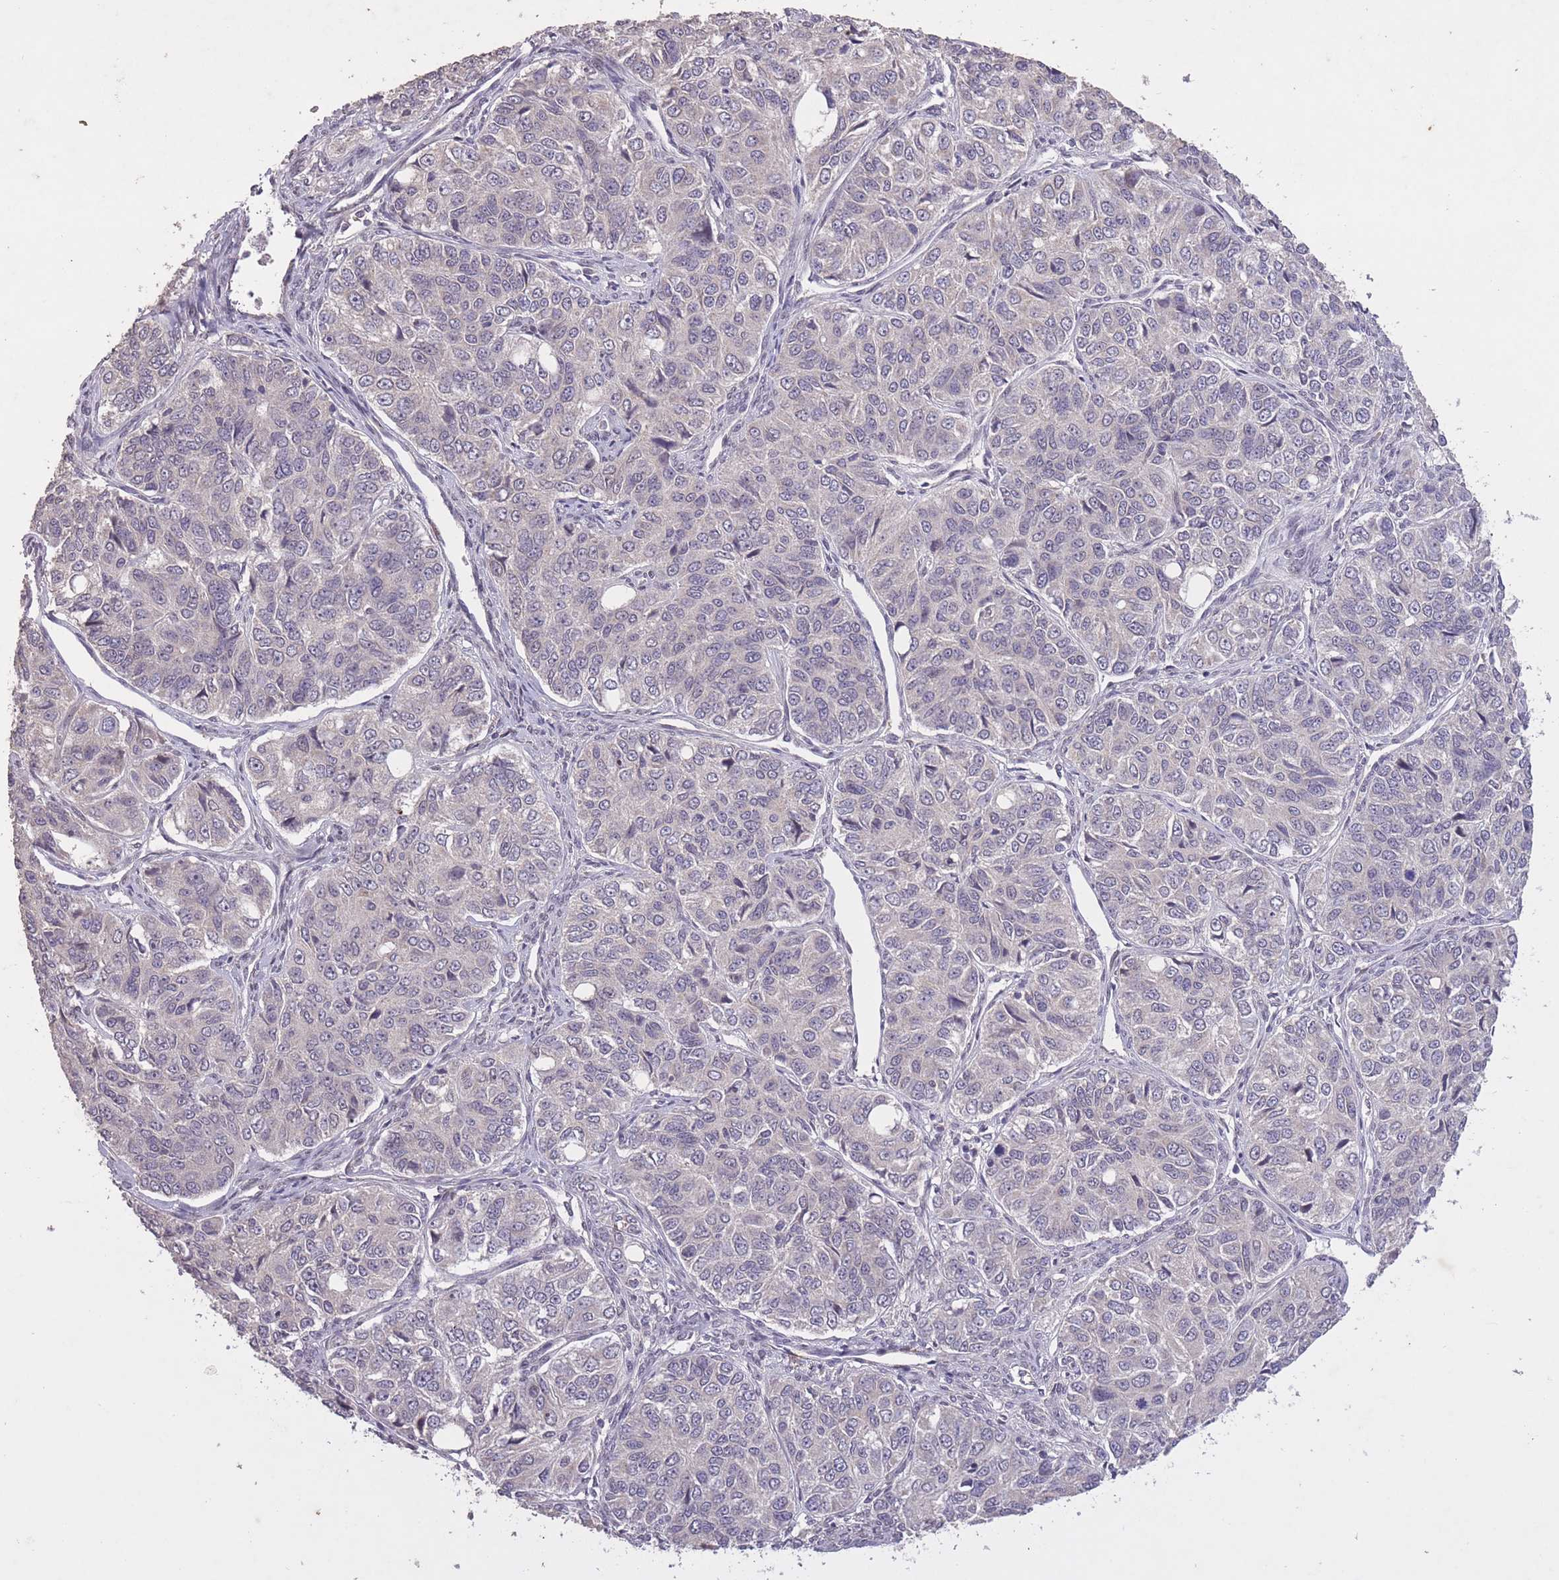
{"staining": {"intensity": "moderate", "quantity": "<25%", "location": "nuclear"}, "tissue": "ovarian cancer", "cell_type": "Tumor cells", "image_type": "cancer", "snomed": [{"axis": "morphology", "description": "Carcinoma, endometroid"}, {"axis": "topography", "description": "Ovary"}], "caption": "An image of human endometroid carcinoma (ovarian) stained for a protein shows moderate nuclear brown staining in tumor cells.", "gene": "CBX6", "patient": {"sex": "female", "age": 51}}